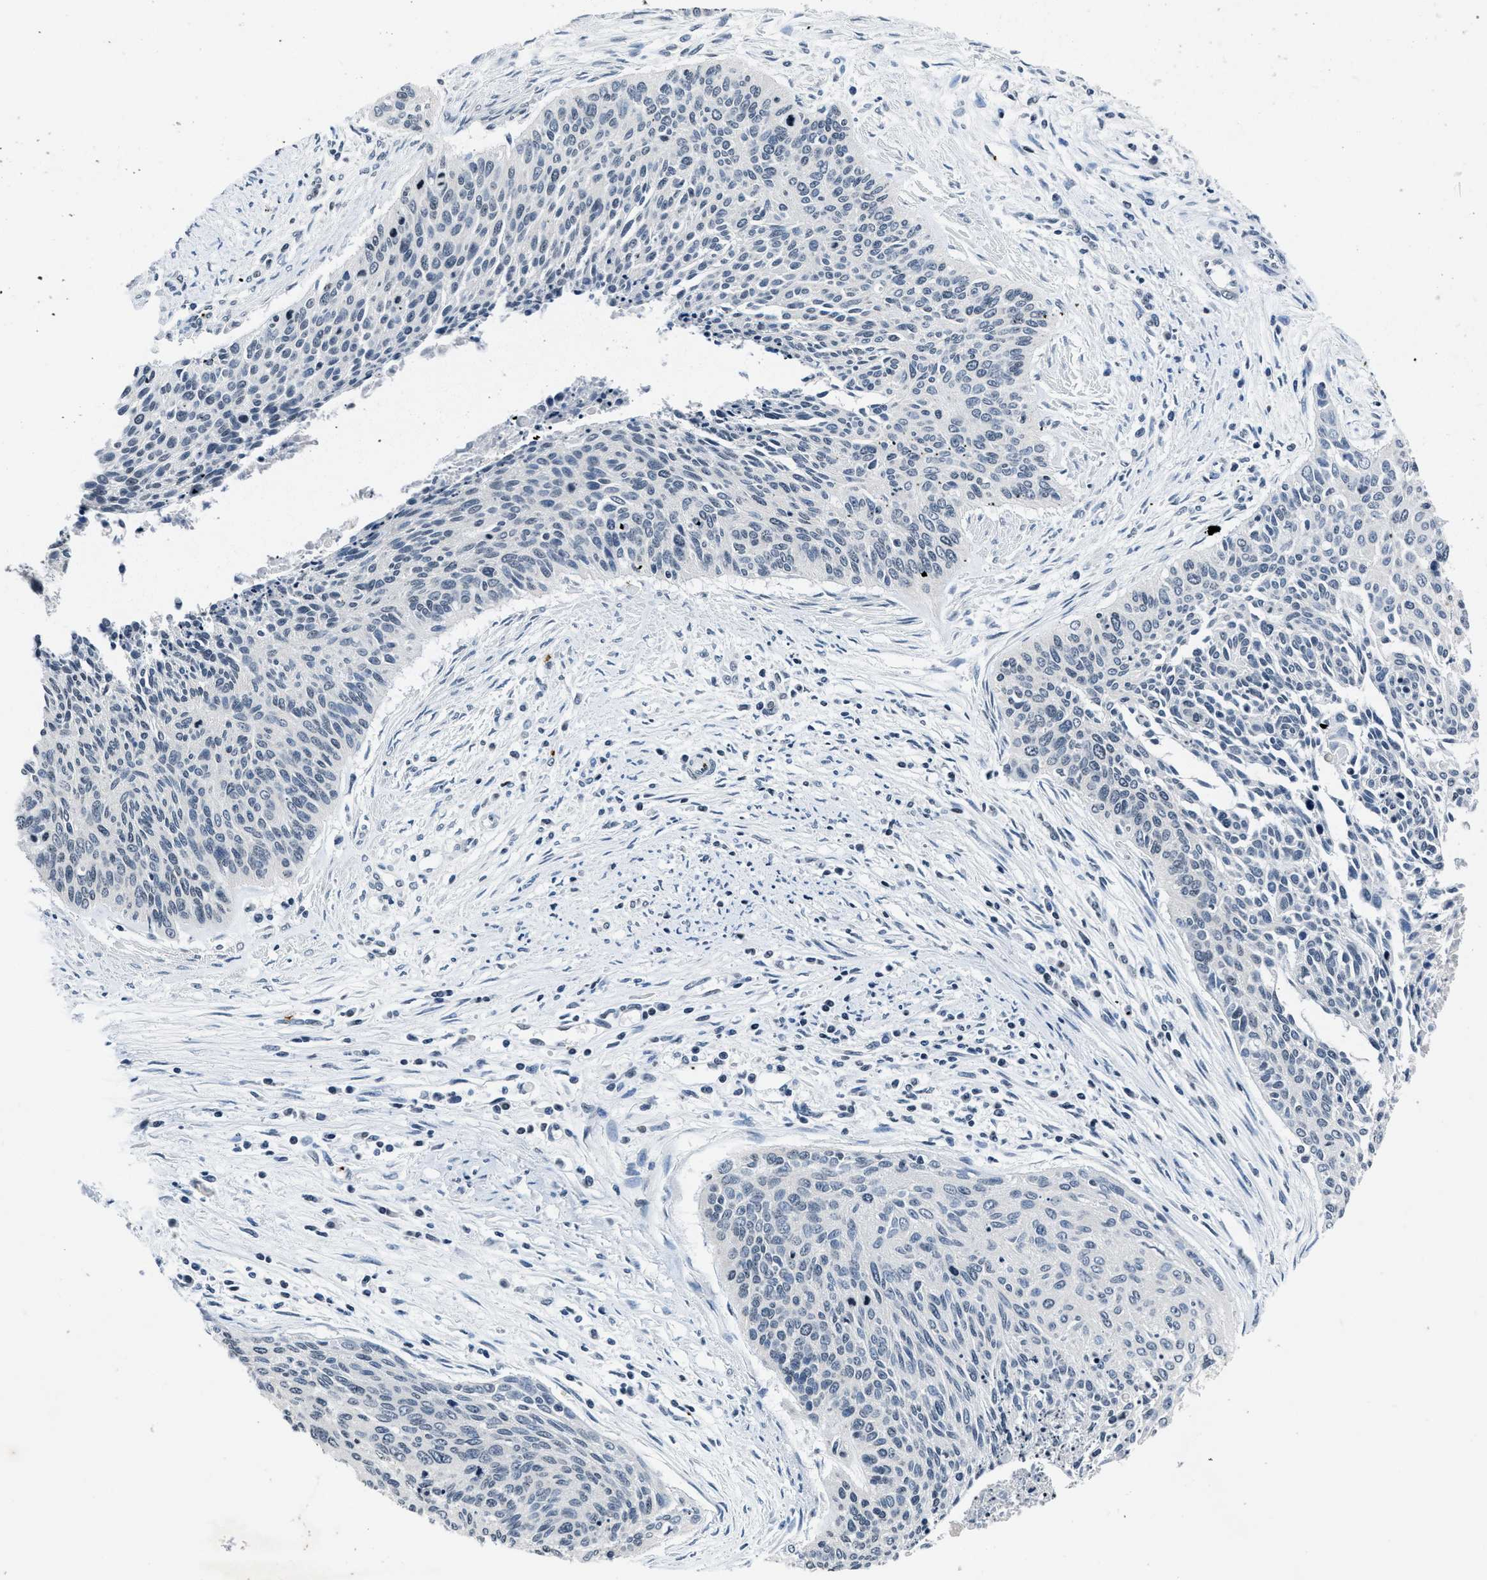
{"staining": {"intensity": "negative", "quantity": "none", "location": "none"}, "tissue": "cervical cancer", "cell_type": "Tumor cells", "image_type": "cancer", "snomed": [{"axis": "morphology", "description": "Squamous cell carcinoma, NOS"}, {"axis": "topography", "description": "Cervix"}], "caption": "Immunohistochemistry (IHC) micrograph of neoplastic tissue: human cervical cancer (squamous cell carcinoma) stained with DAB exhibits no significant protein positivity in tumor cells. (Immunohistochemistry (IHC), brightfield microscopy, high magnification).", "gene": "ITGA2B", "patient": {"sex": "female", "age": 55}}